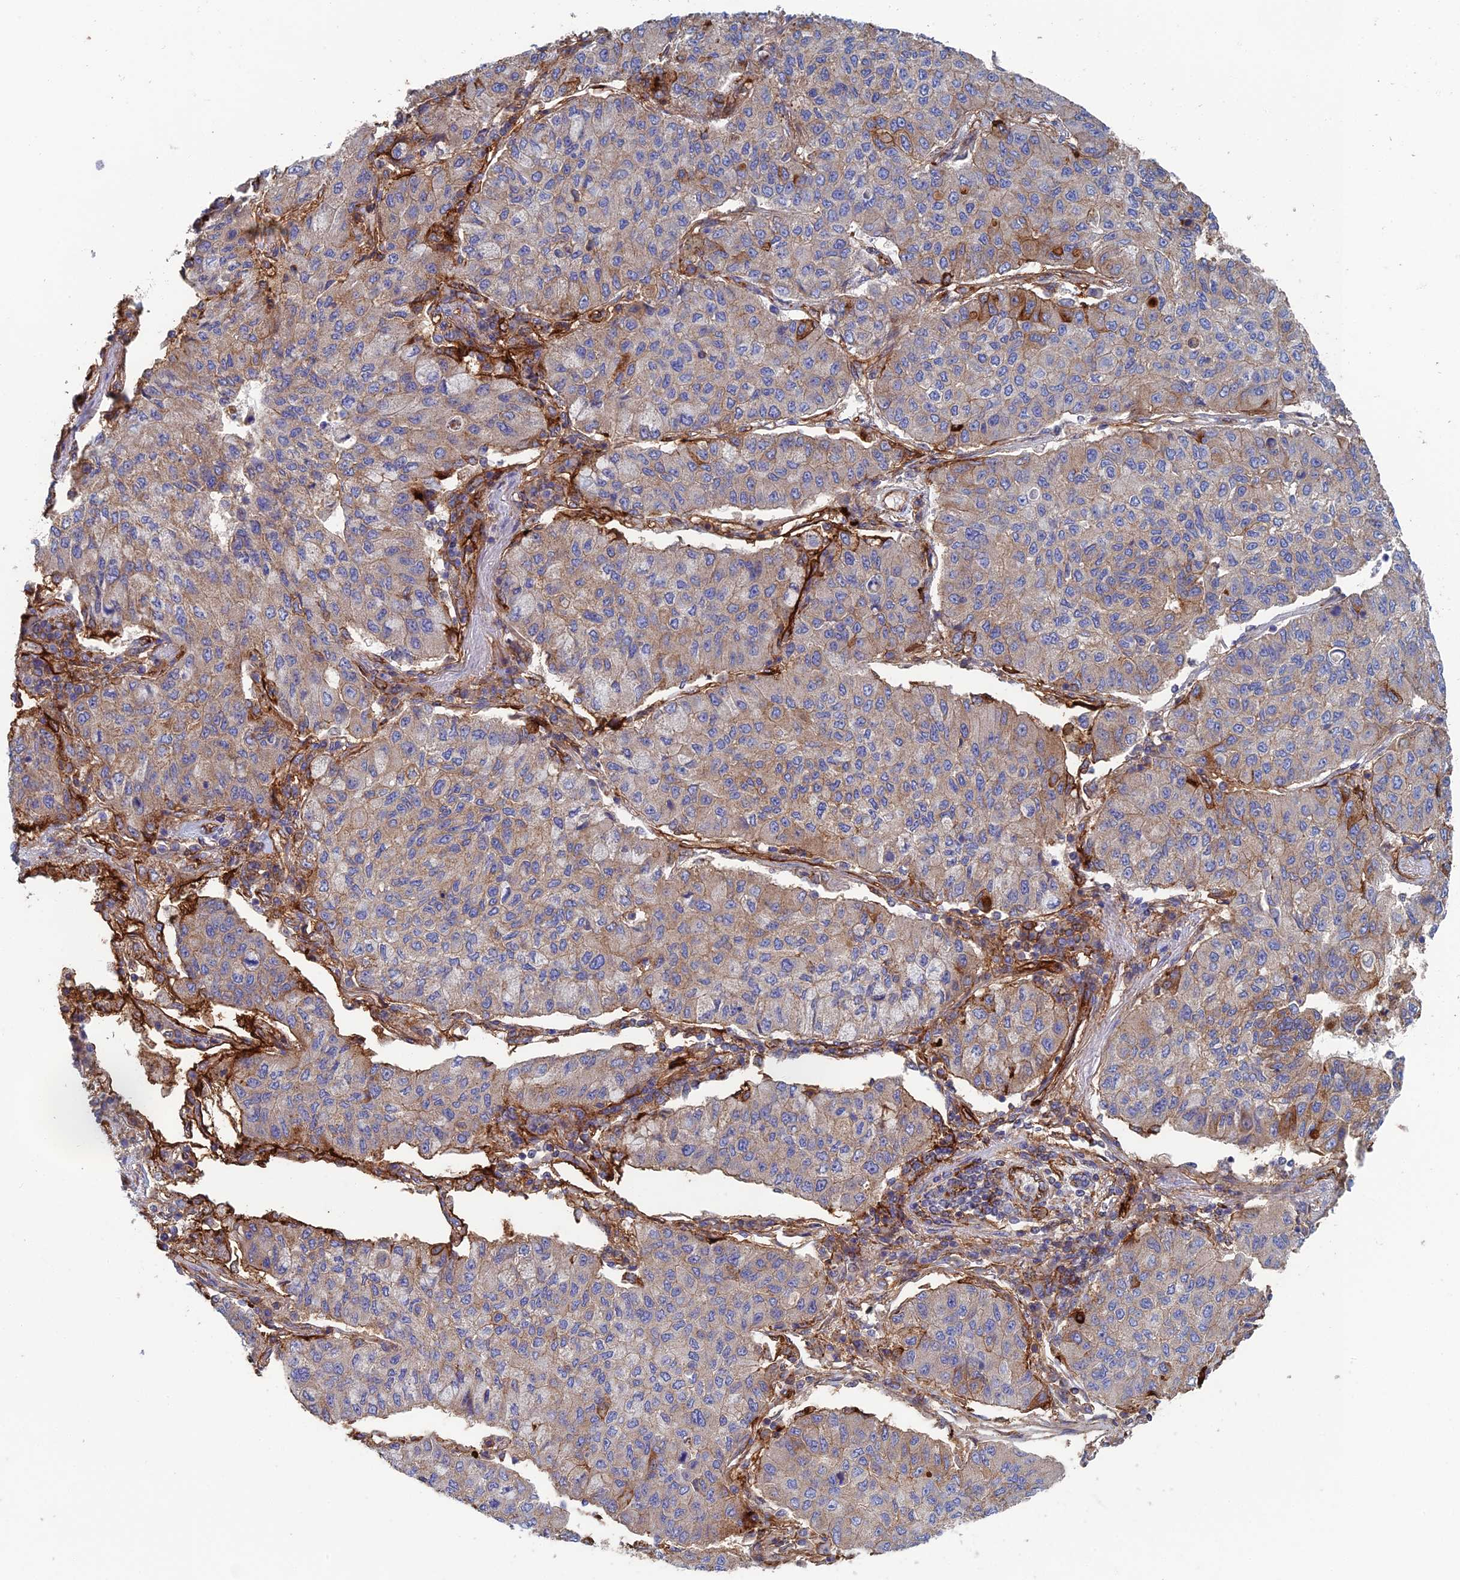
{"staining": {"intensity": "weak", "quantity": "25%-75%", "location": "cytoplasmic/membranous"}, "tissue": "lung cancer", "cell_type": "Tumor cells", "image_type": "cancer", "snomed": [{"axis": "morphology", "description": "Squamous cell carcinoma, NOS"}, {"axis": "topography", "description": "Lung"}], "caption": "A brown stain highlights weak cytoplasmic/membranous expression of a protein in lung cancer tumor cells. The protein is shown in brown color, while the nuclei are stained blue.", "gene": "SNX11", "patient": {"sex": "male", "age": 74}}